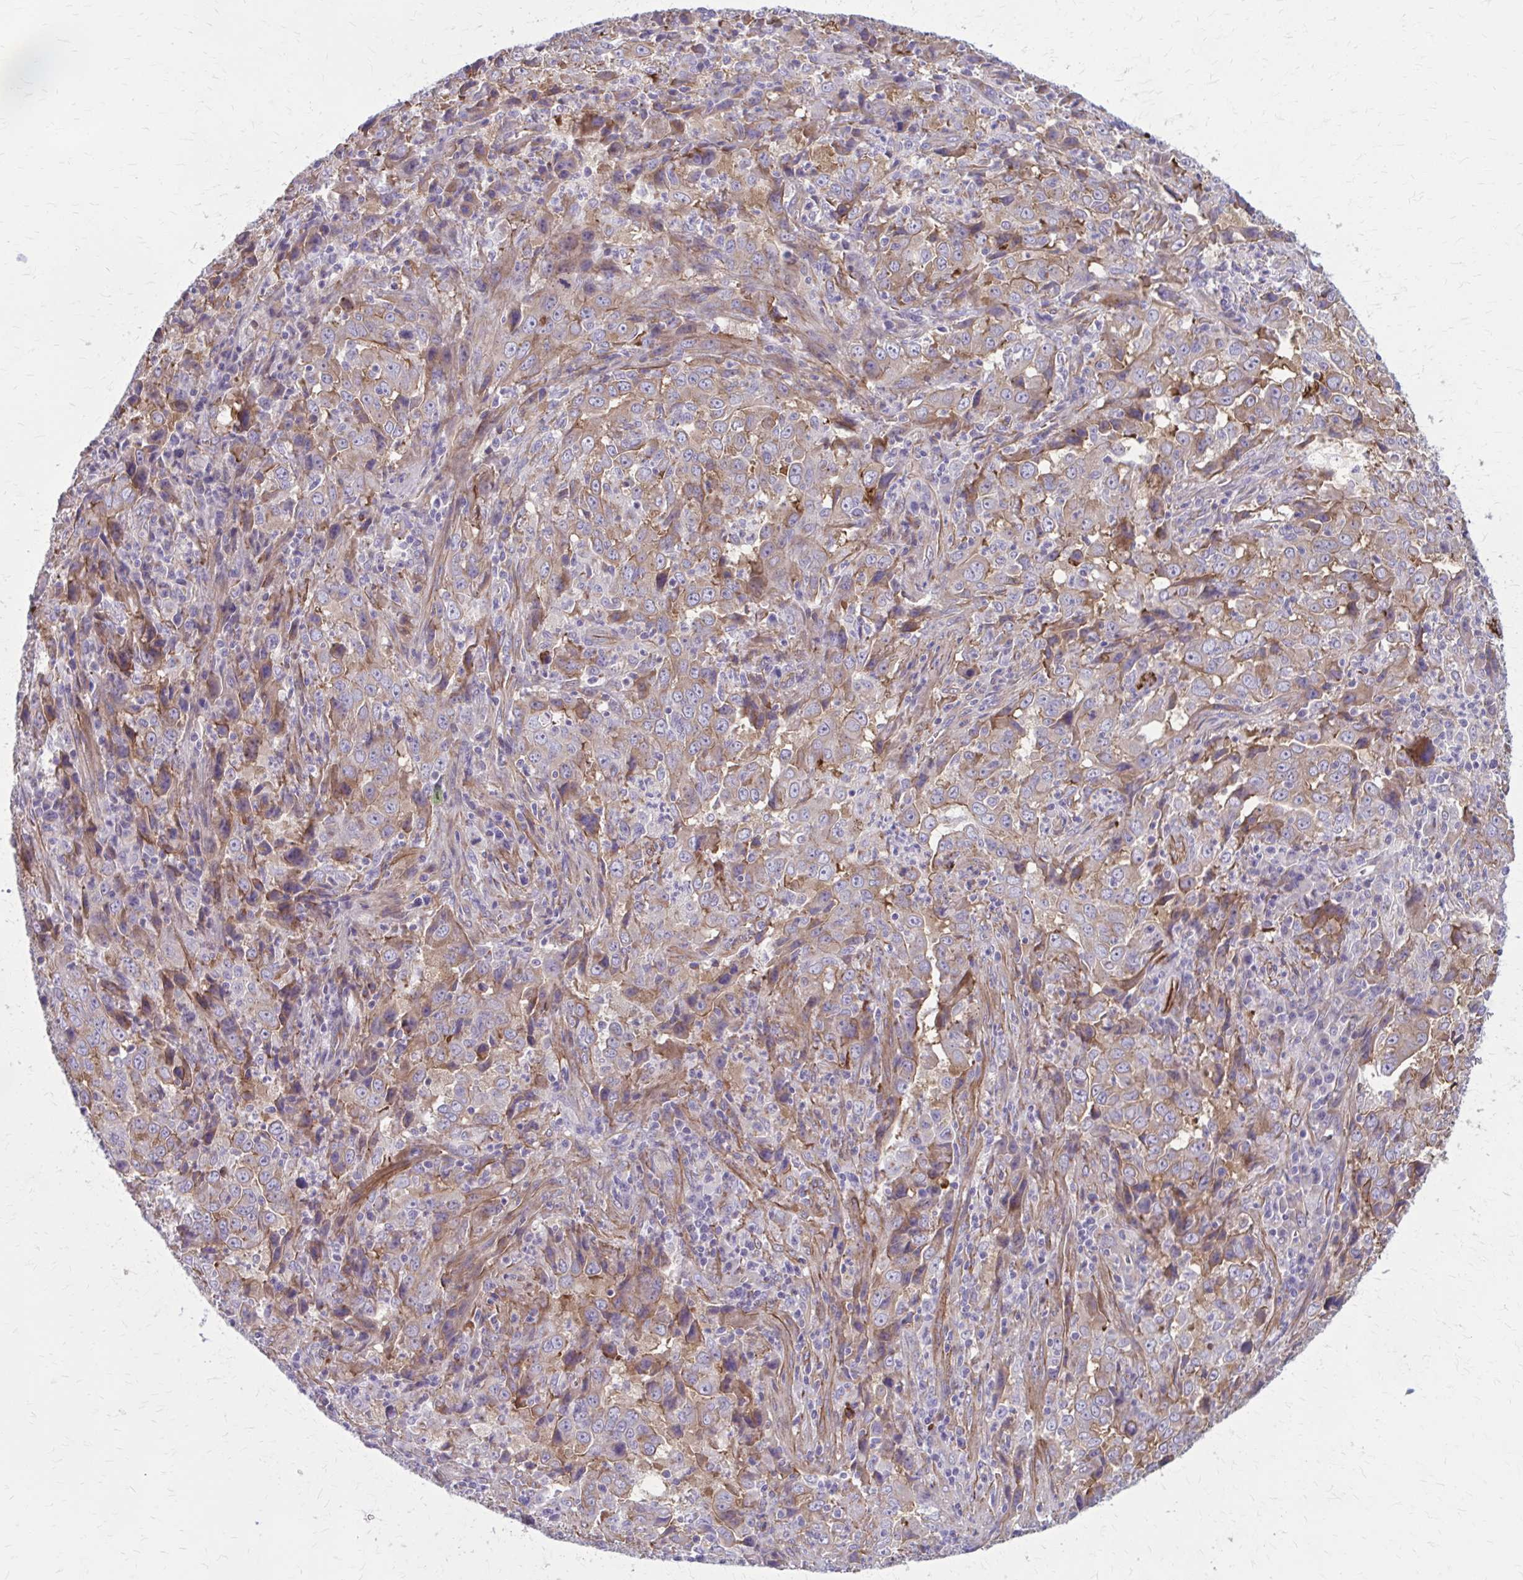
{"staining": {"intensity": "moderate", "quantity": ">75%", "location": "cytoplasmic/membranous"}, "tissue": "lung cancer", "cell_type": "Tumor cells", "image_type": "cancer", "snomed": [{"axis": "morphology", "description": "Adenocarcinoma, NOS"}, {"axis": "topography", "description": "Lung"}], "caption": "Moderate cytoplasmic/membranous protein staining is appreciated in about >75% of tumor cells in lung cancer.", "gene": "ZDHHC7", "patient": {"sex": "male", "age": 67}}